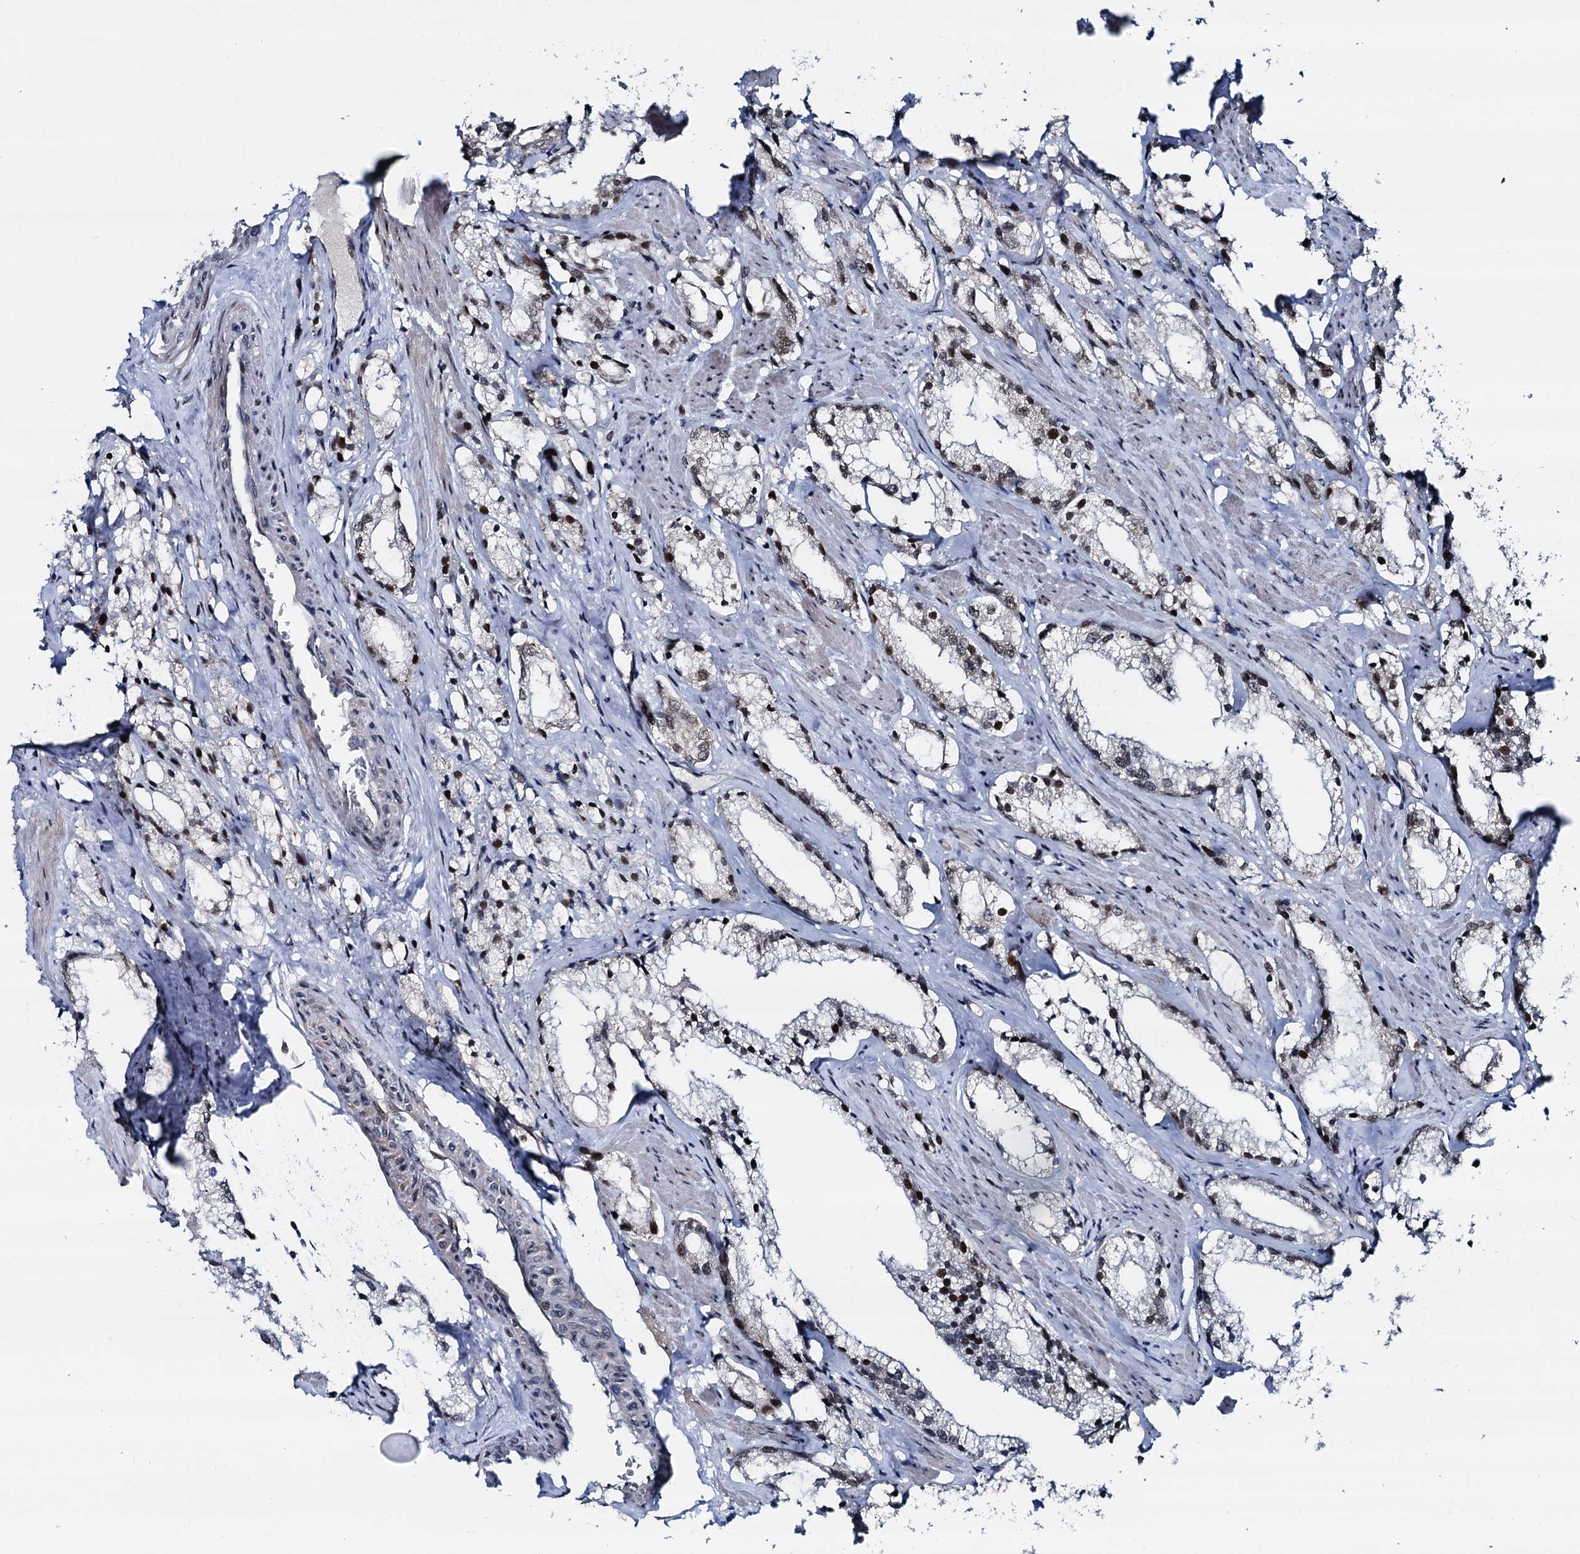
{"staining": {"intensity": "weak", "quantity": "<25%", "location": "nuclear"}, "tissue": "prostate cancer", "cell_type": "Tumor cells", "image_type": "cancer", "snomed": [{"axis": "morphology", "description": "Adenocarcinoma, High grade"}, {"axis": "topography", "description": "Prostate"}], "caption": "There is no significant staining in tumor cells of prostate cancer. (Stains: DAB immunohistochemistry (IHC) with hematoxylin counter stain, Microscopy: brightfield microscopy at high magnification).", "gene": "RUFY2", "patient": {"sex": "male", "age": 66}}